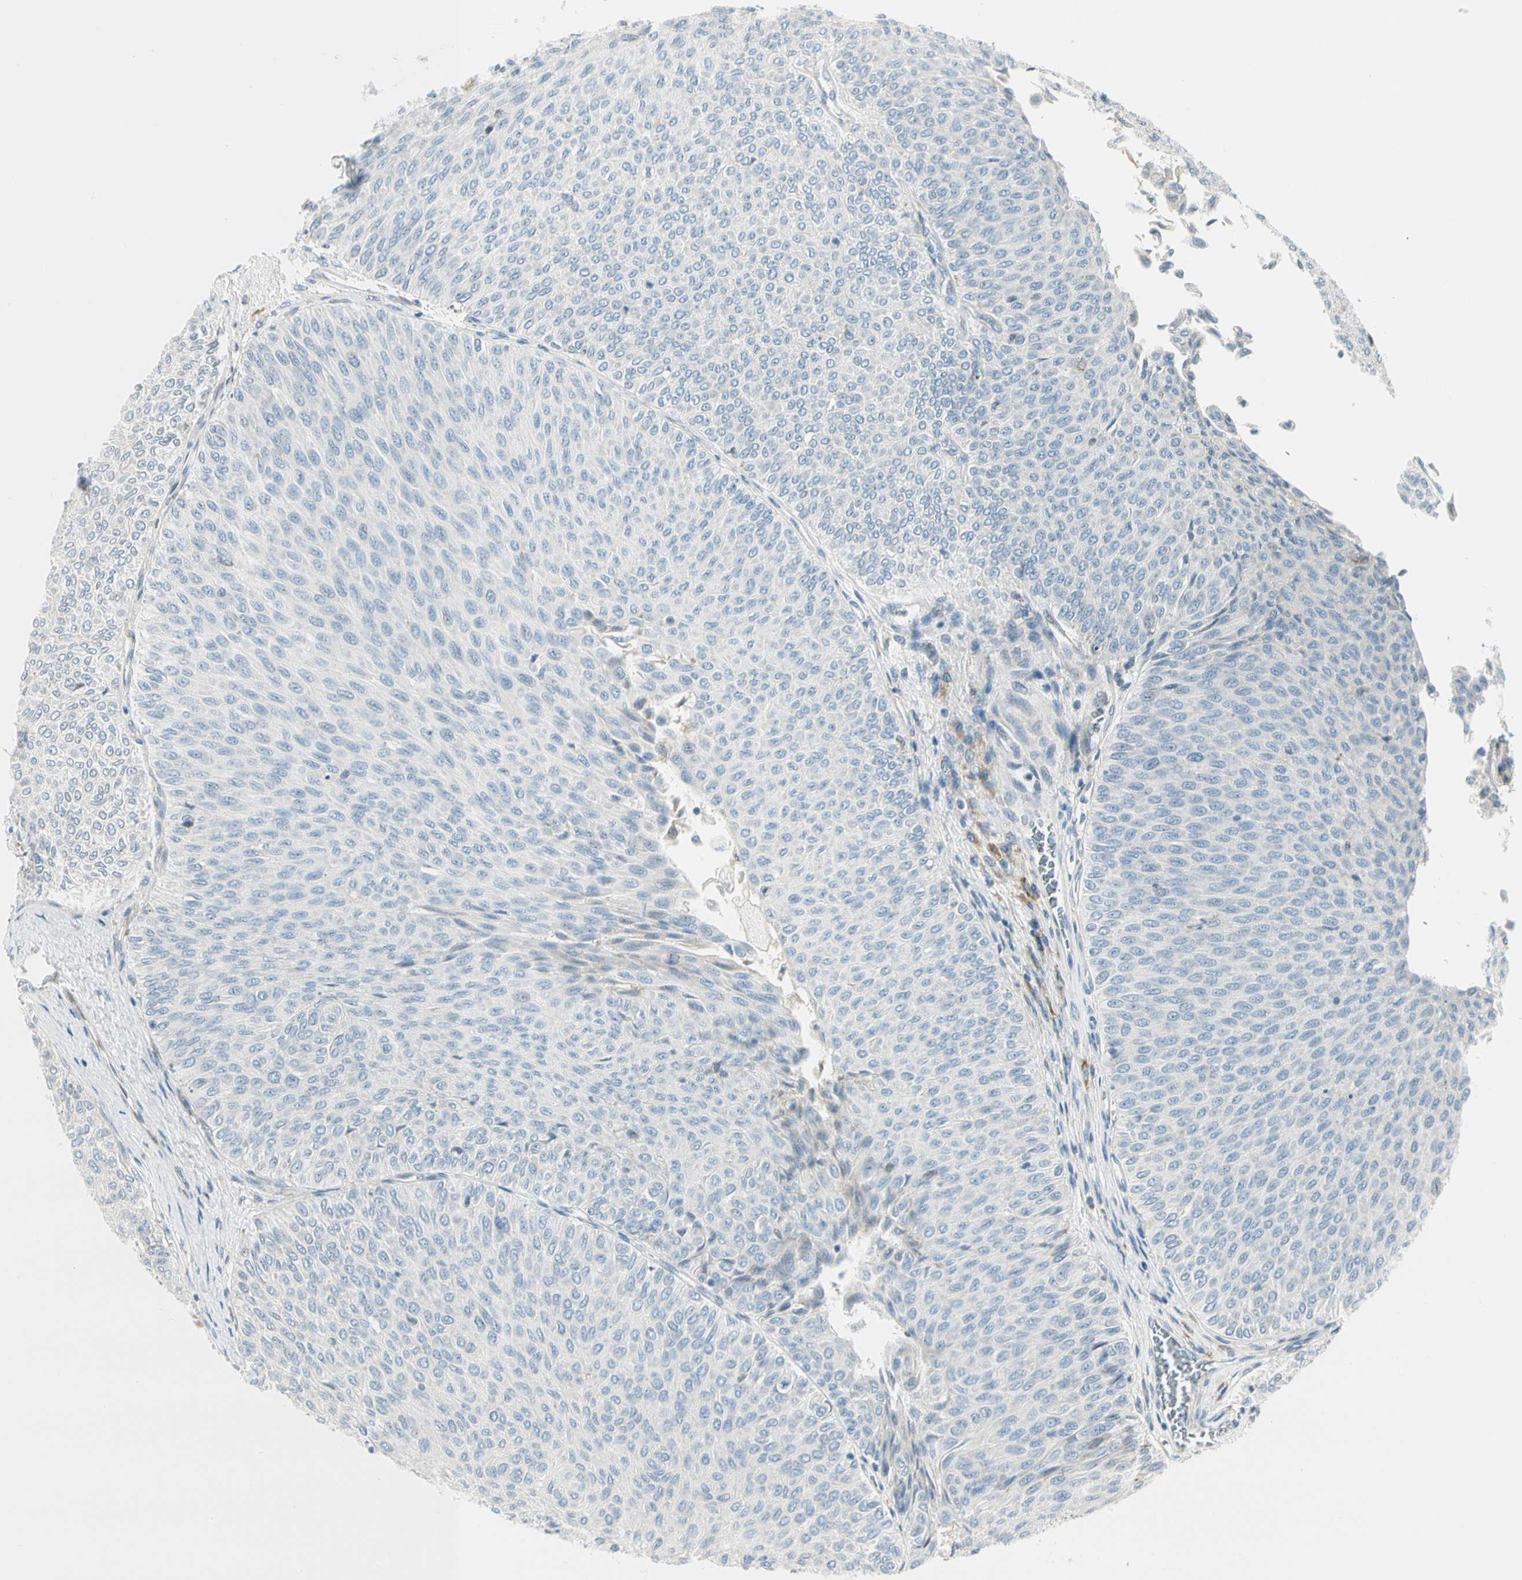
{"staining": {"intensity": "negative", "quantity": "none", "location": "none"}, "tissue": "urothelial cancer", "cell_type": "Tumor cells", "image_type": "cancer", "snomed": [{"axis": "morphology", "description": "Urothelial carcinoma, Low grade"}, {"axis": "topography", "description": "Urinary bladder"}], "caption": "An immunohistochemistry photomicrograph of urothelial carcinoma (low-grade) is shown. There is no staining in tumor cells of urothelial carcinoma (low-grade).", "gene": "TNFSF11", "patient": {"sex": "male", "age": 78}}